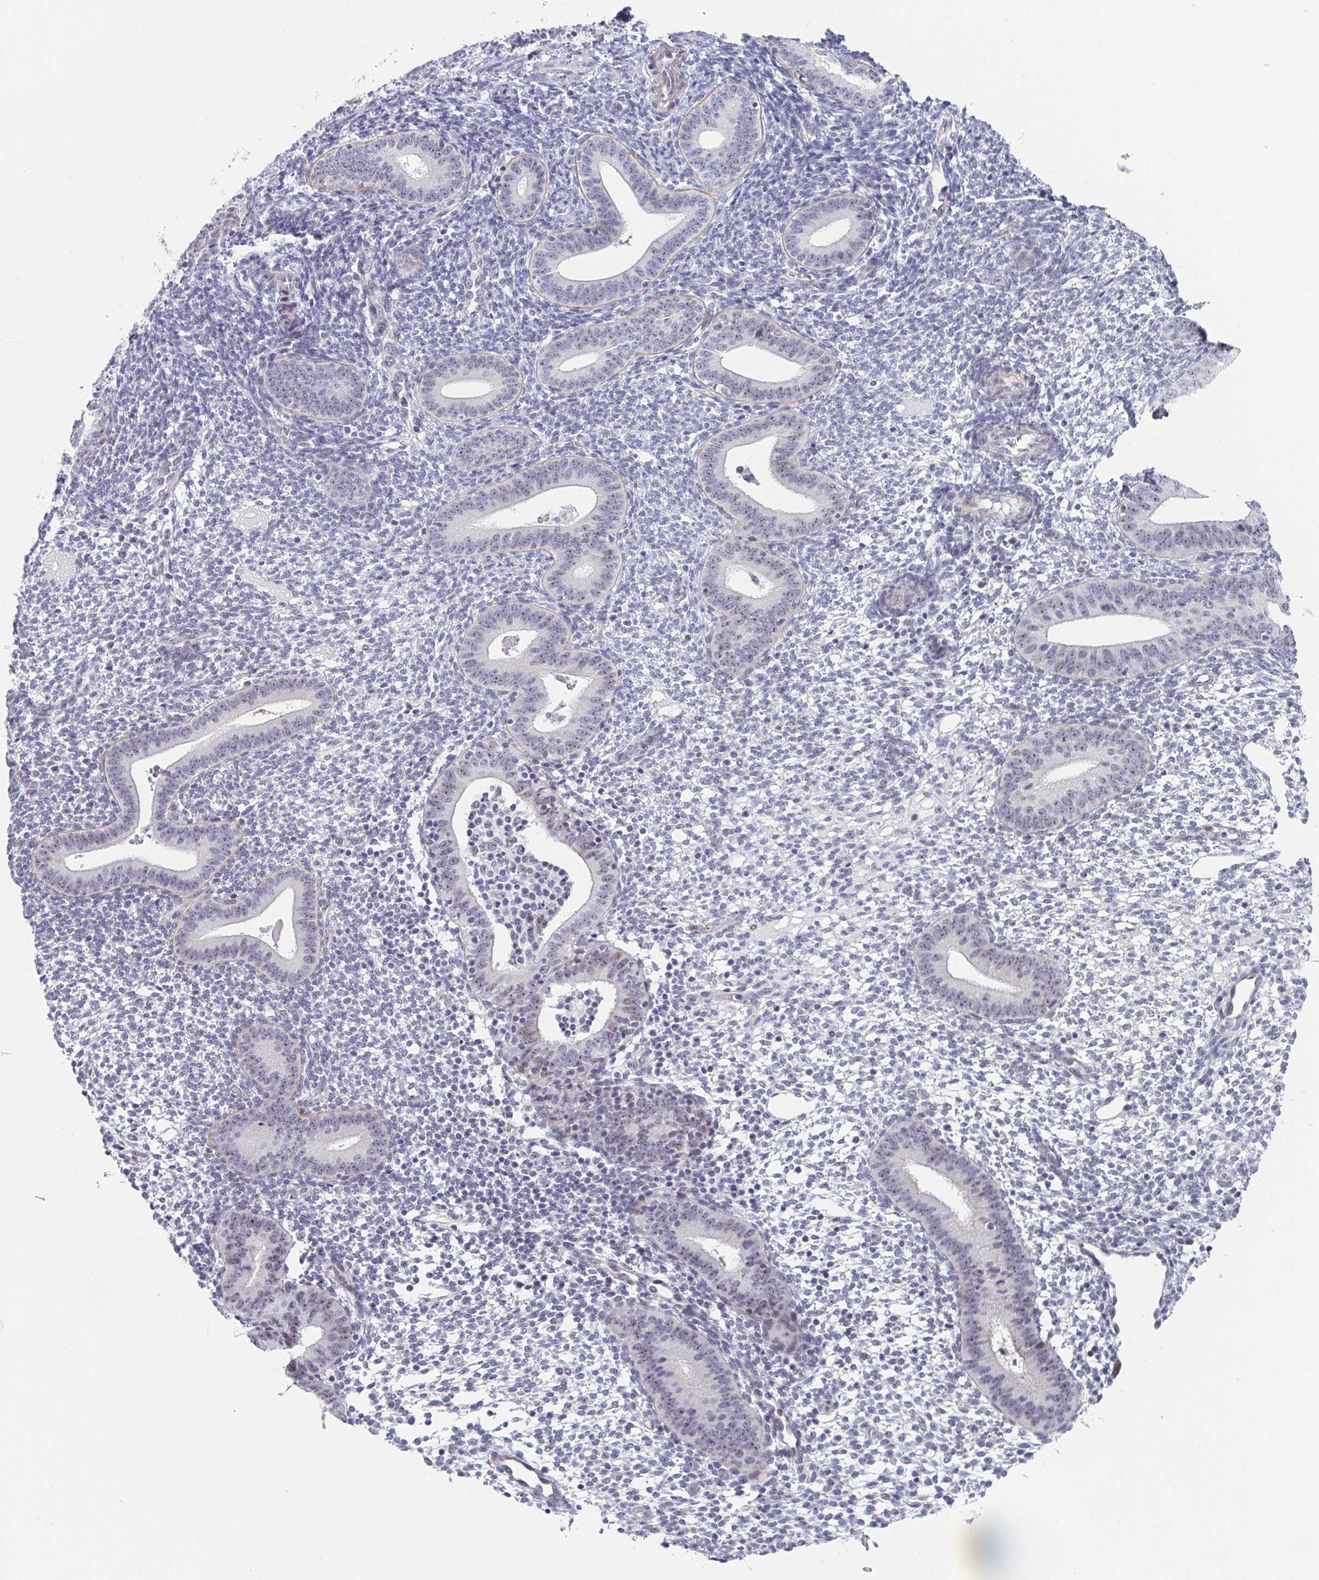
{"staining": {"intensity": "negative", "quantity": "none", "location": "none"}, "tissue": "endometrium", "cell_type": "Cells in endometrial stroma", "image_type": "normal", "snomed": [{"axis": "morphology", "description": "Normal tissue, NOS"}, {"axis": "topography", "description": "Endometrium"}], "caption": "The histopathology image exhibits no significant expression in cells in endometrial stroma of endometrium.", "gene": "EXOSC7", "patient": {"sex": "female", "age": 40}}